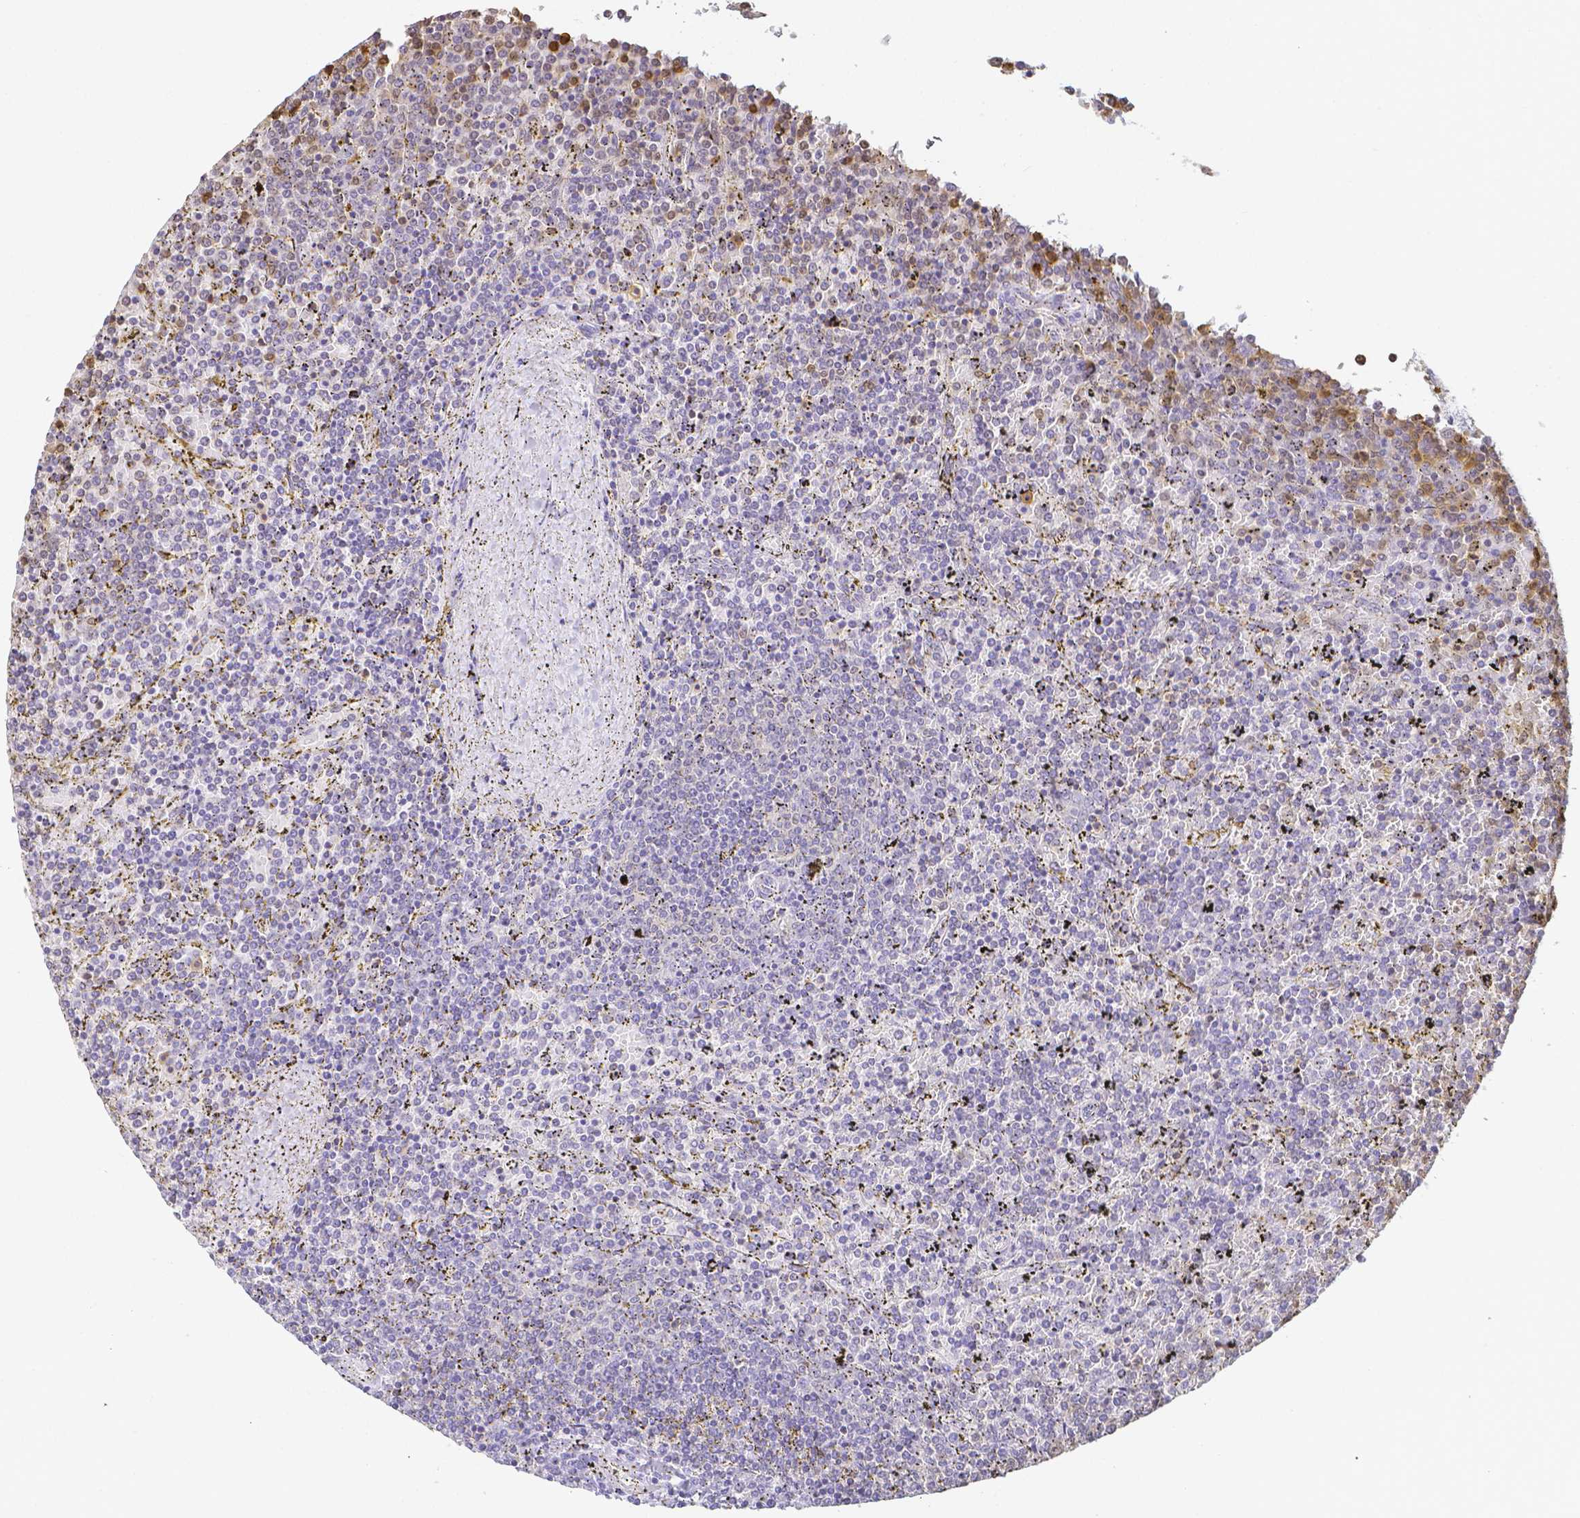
{"staining": {"intensity": "negative", "quantity": "none", "location": "none"}, "tissue": "lymphoma", "cell_type": "Tumor cells", "image_type": "cancer", "snomed": [{"axis": "morphology", "description": "Malignant lymphoma, non-Hodgkin's type, Low grade"}, {"axis": "topography", "description": "Spleen"}], "caption": "Tumor cells show no significant staining in lymphoma.", "gene": "COTL1", "patient": {"sex": "female", "age": 77}}